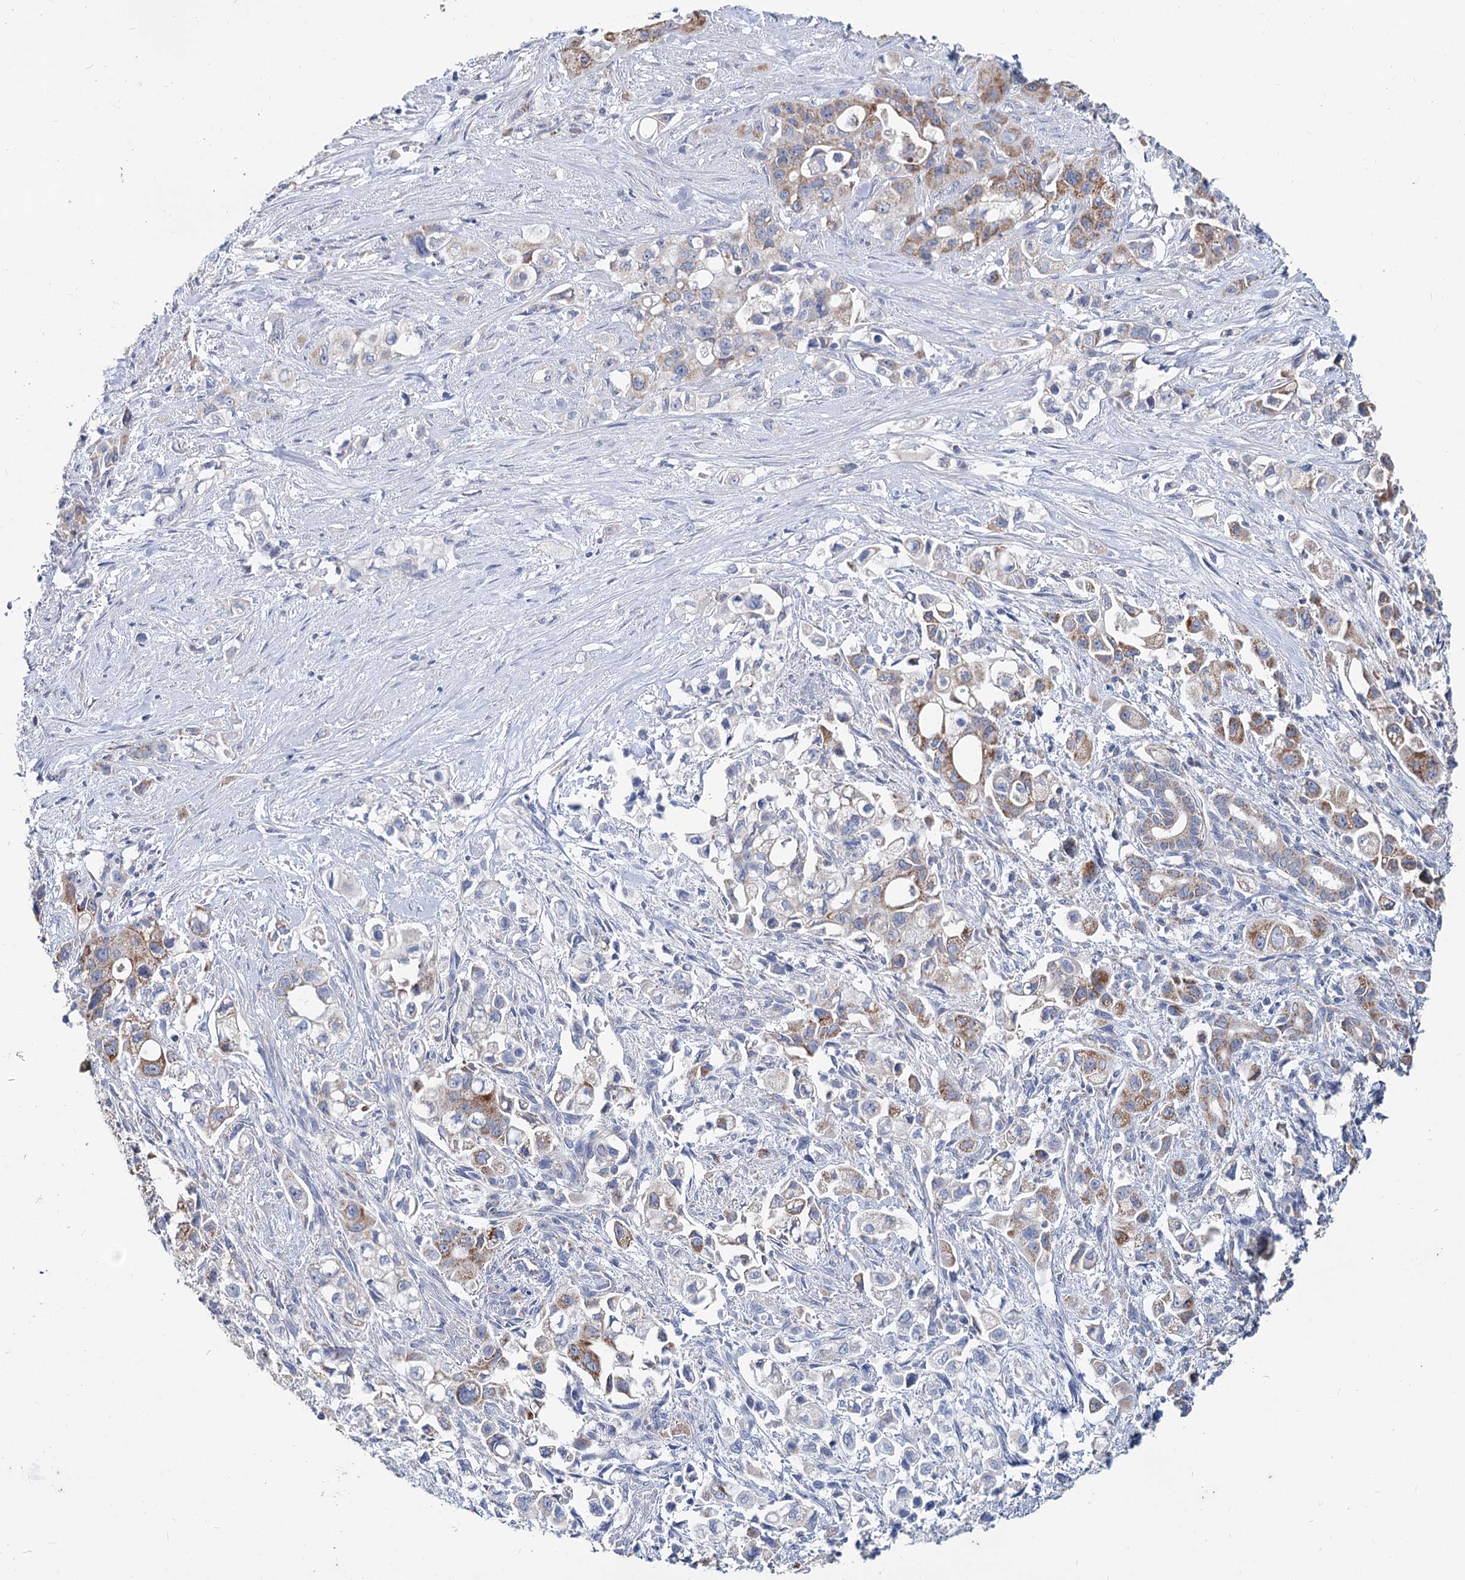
{"staining": {"intensity": "moderate", "quantity": "25%-75%", "location": "cytoplasmic/membranous"}, "tissue": "pancreatic cancer", "cell_type": "Tumor cells", "image_type": "cancer", "snomed": [{"axis": "morphology", "description": "Adenocarcinoma, NOS"}, {"axis": "topography", "description": "Pancreas"}], "caption": "Immunohistochemistry (DAB) staining of human pancreatic cancer (adenocarcinoma) shows moderate cytoplasmic/membranous protein expression in approximately 25%-75% of tumor cells.", "gene": "MCCC2", "patient": {"sex": "female", "age": 66}}